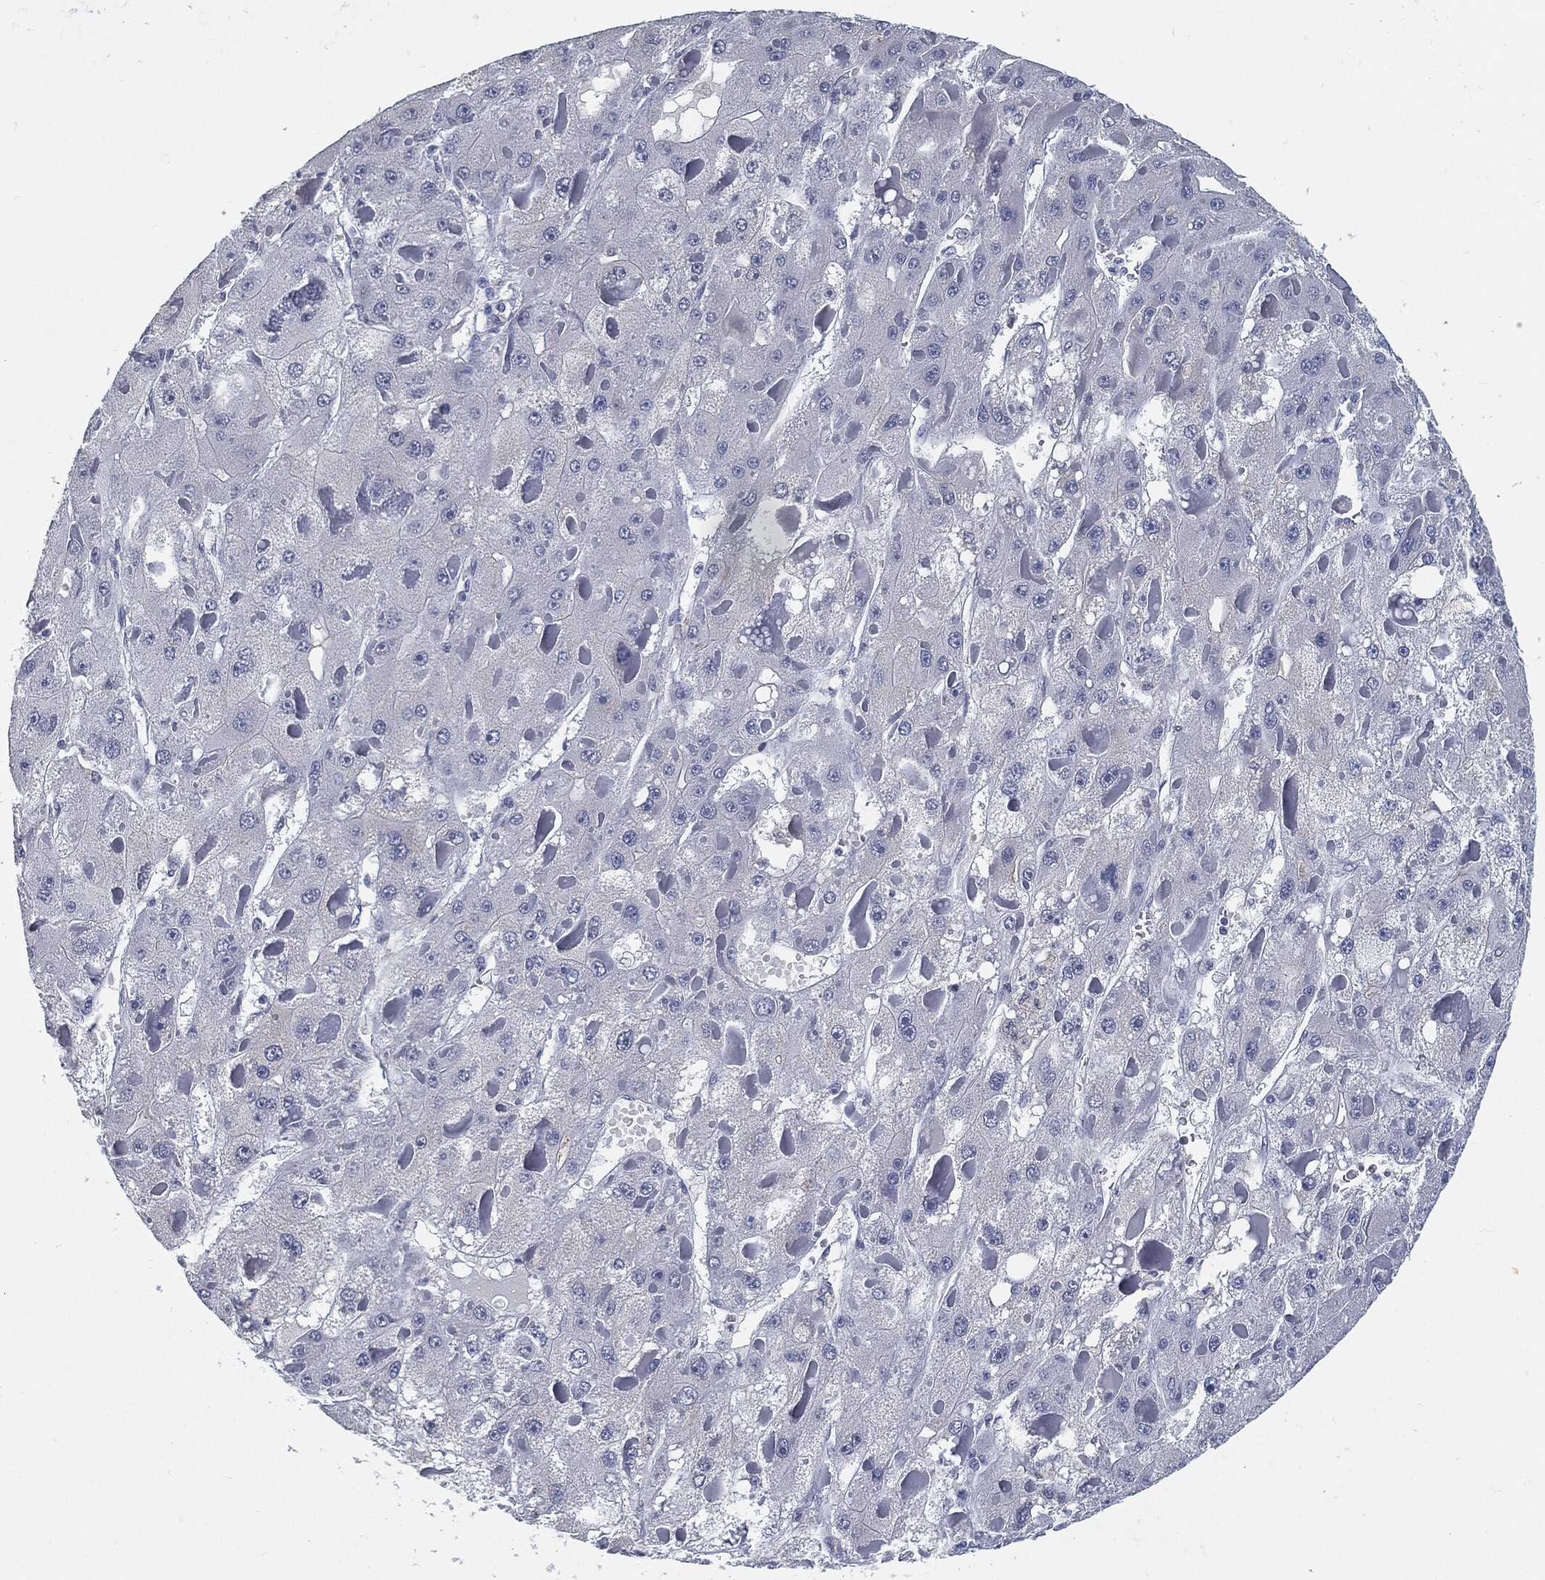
{"staining": {"intensity": "negative", "quantity": "none", "location": "none"}, "tissue": "liver cancer", "cell_type": "Tumor cells", "image_type": "cancer", "snomed": [{"axis": "morphology", "description": "Carcinoma, Hepatocellular, NOS"}, {"axis": "topography", "description": "Liver"}], "caption": "There is no significant positivity in tumor cells of hepatocellular carcinoma (liver).", "gene": "PROM1", "patient": {"sex": "female", "age": 73}}